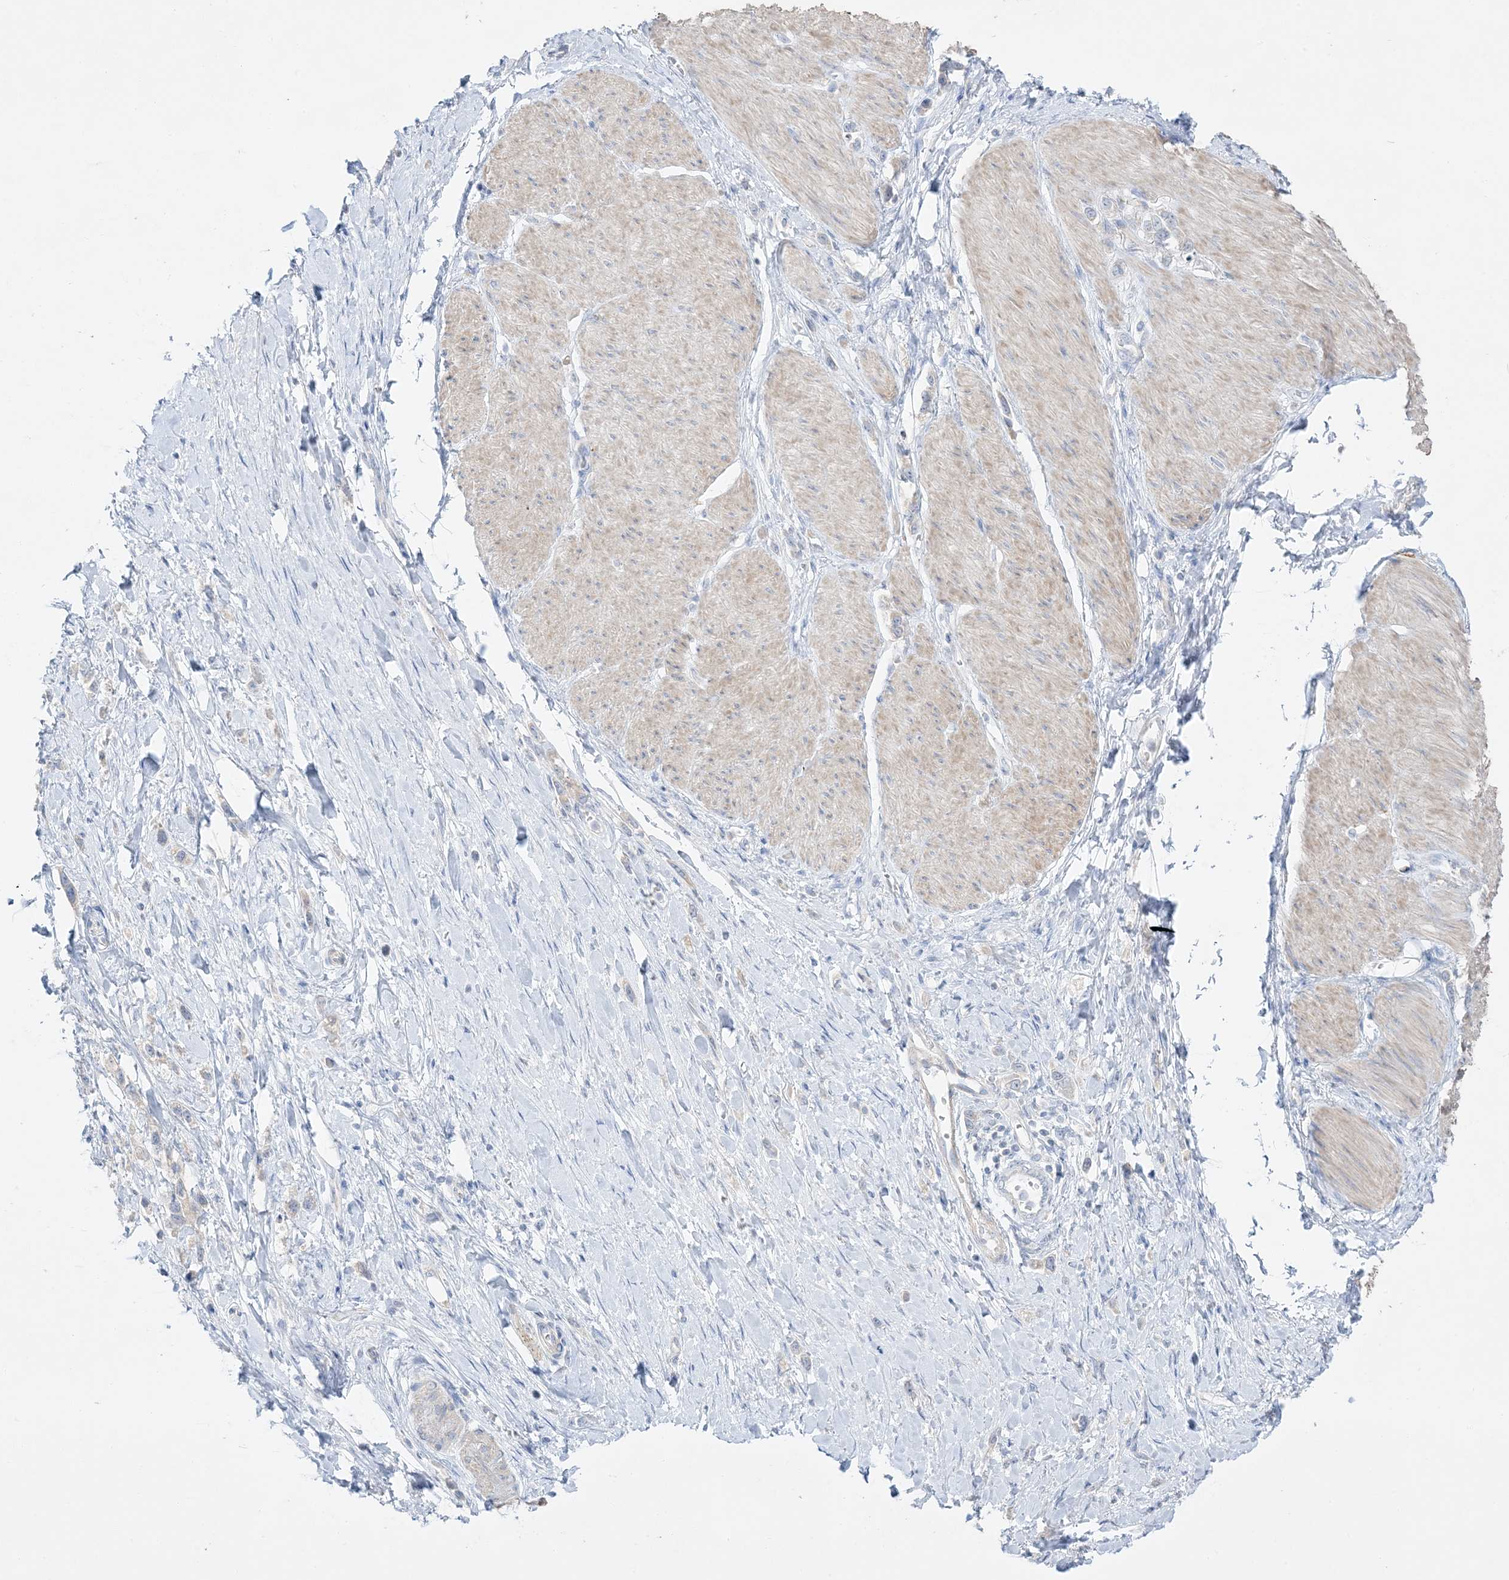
{"staining": {"intensity": "negative", "quantity": "none", "location": "none"}, "tissue": "stomach cancer", "cell_type": "Tumor cells", "image_type": "cancer", "snomed": [{"axis": "morphology", "description": "Adenocarcinoma, NOS"}, {"axis": "topography", "description": "Stomach"}], "caption": "Tumor cells show no significant staining in adenocarcinoma (stomach).", "gene": "FAM184A", "patient": {"sex": "female", "age": 65}}